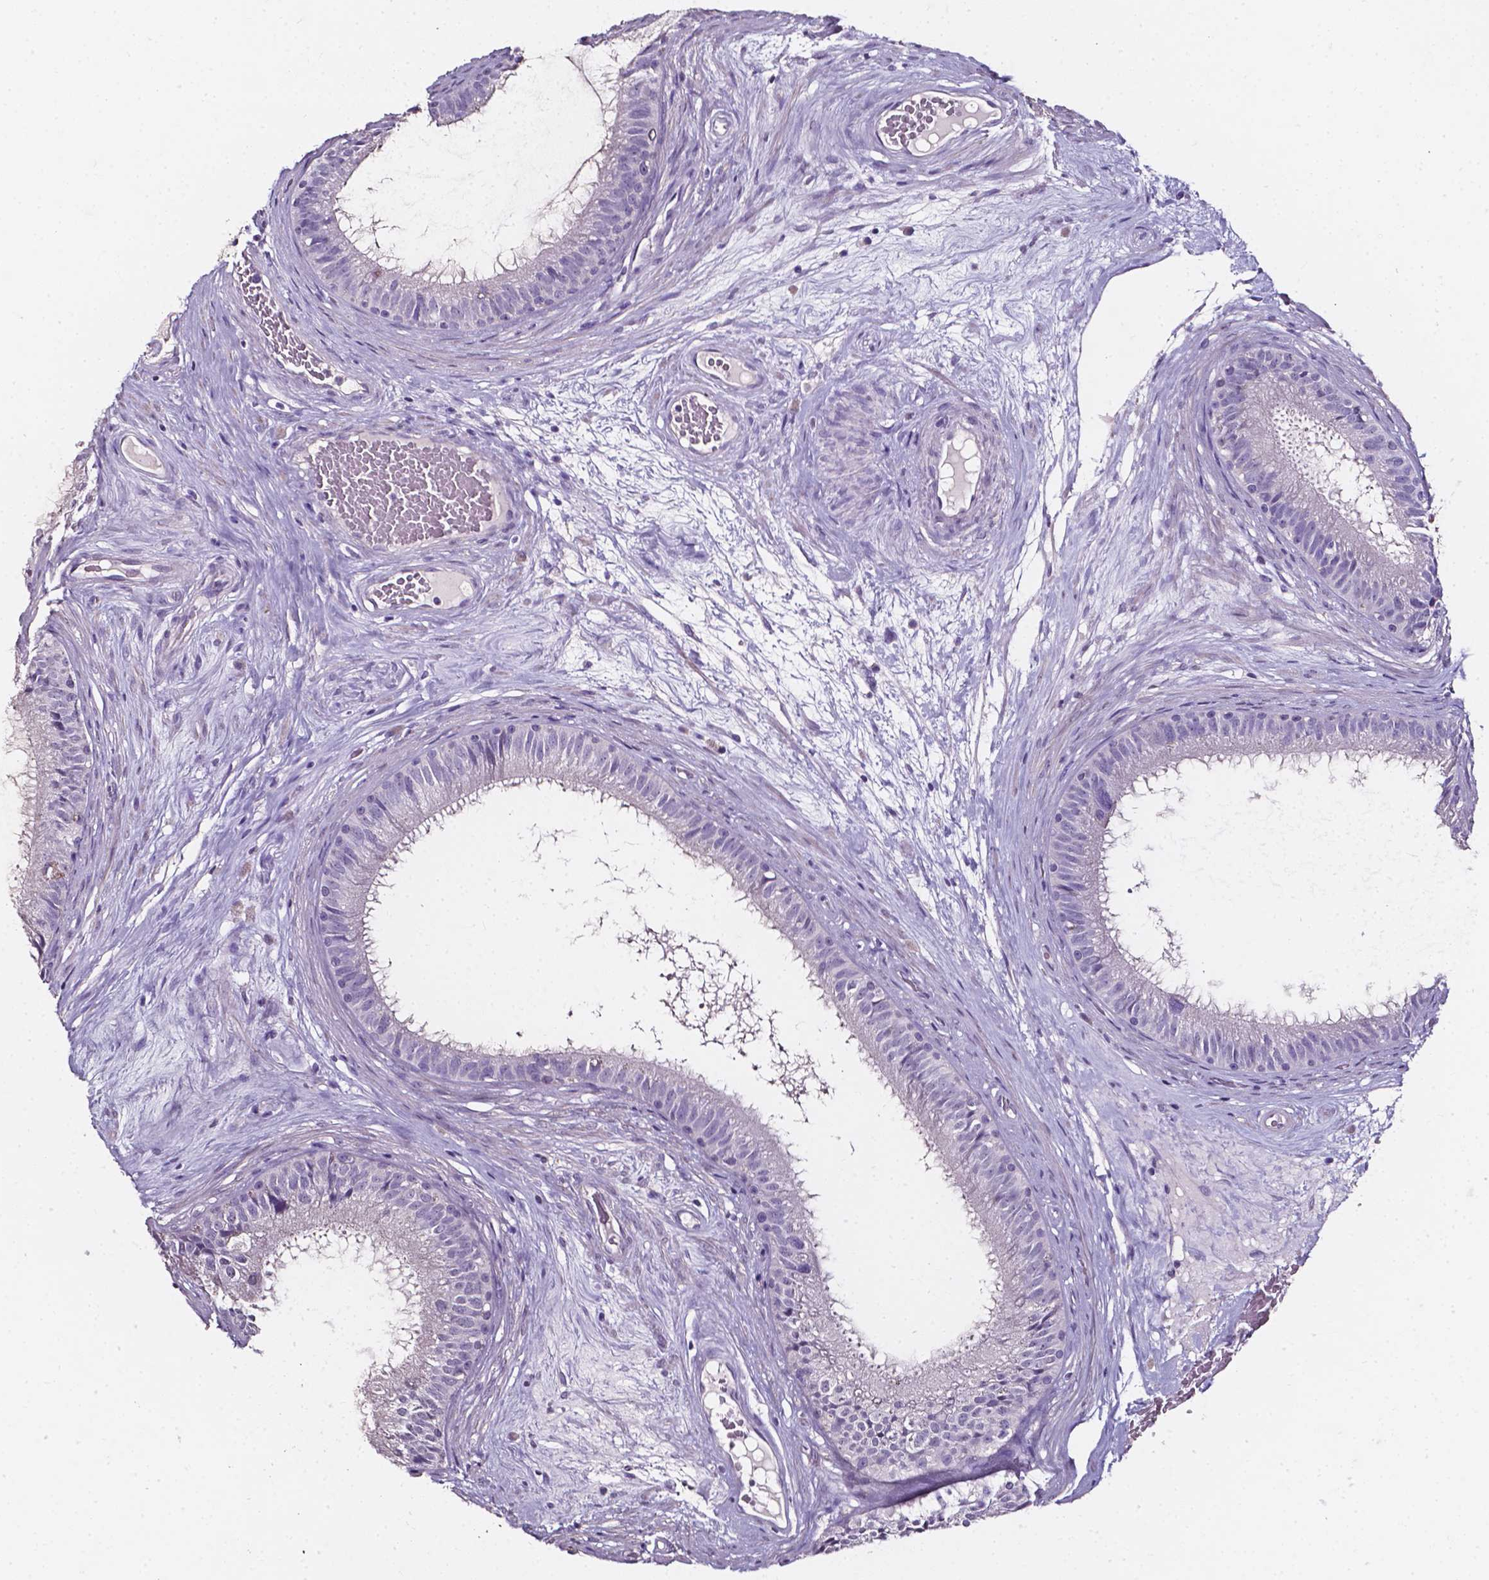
{"staining": {"intensity": "negative", "quantity": "none", "location": "none"}, "tissue": "epididymis", "cell_type": "Glandular cells", "image_type": "normal", "snomed": [{"axis": "morphology", "description": "Normal tissue, NOS"}, {"axis": "topography", "description": "Epididymis"}], "caption": "DAB immunohistochemical staining of normal epididymis demonstrates no significant expression in glandular cells.", "gene": "AKR1B10", "patient": {"sex": "male", "age": 59}}